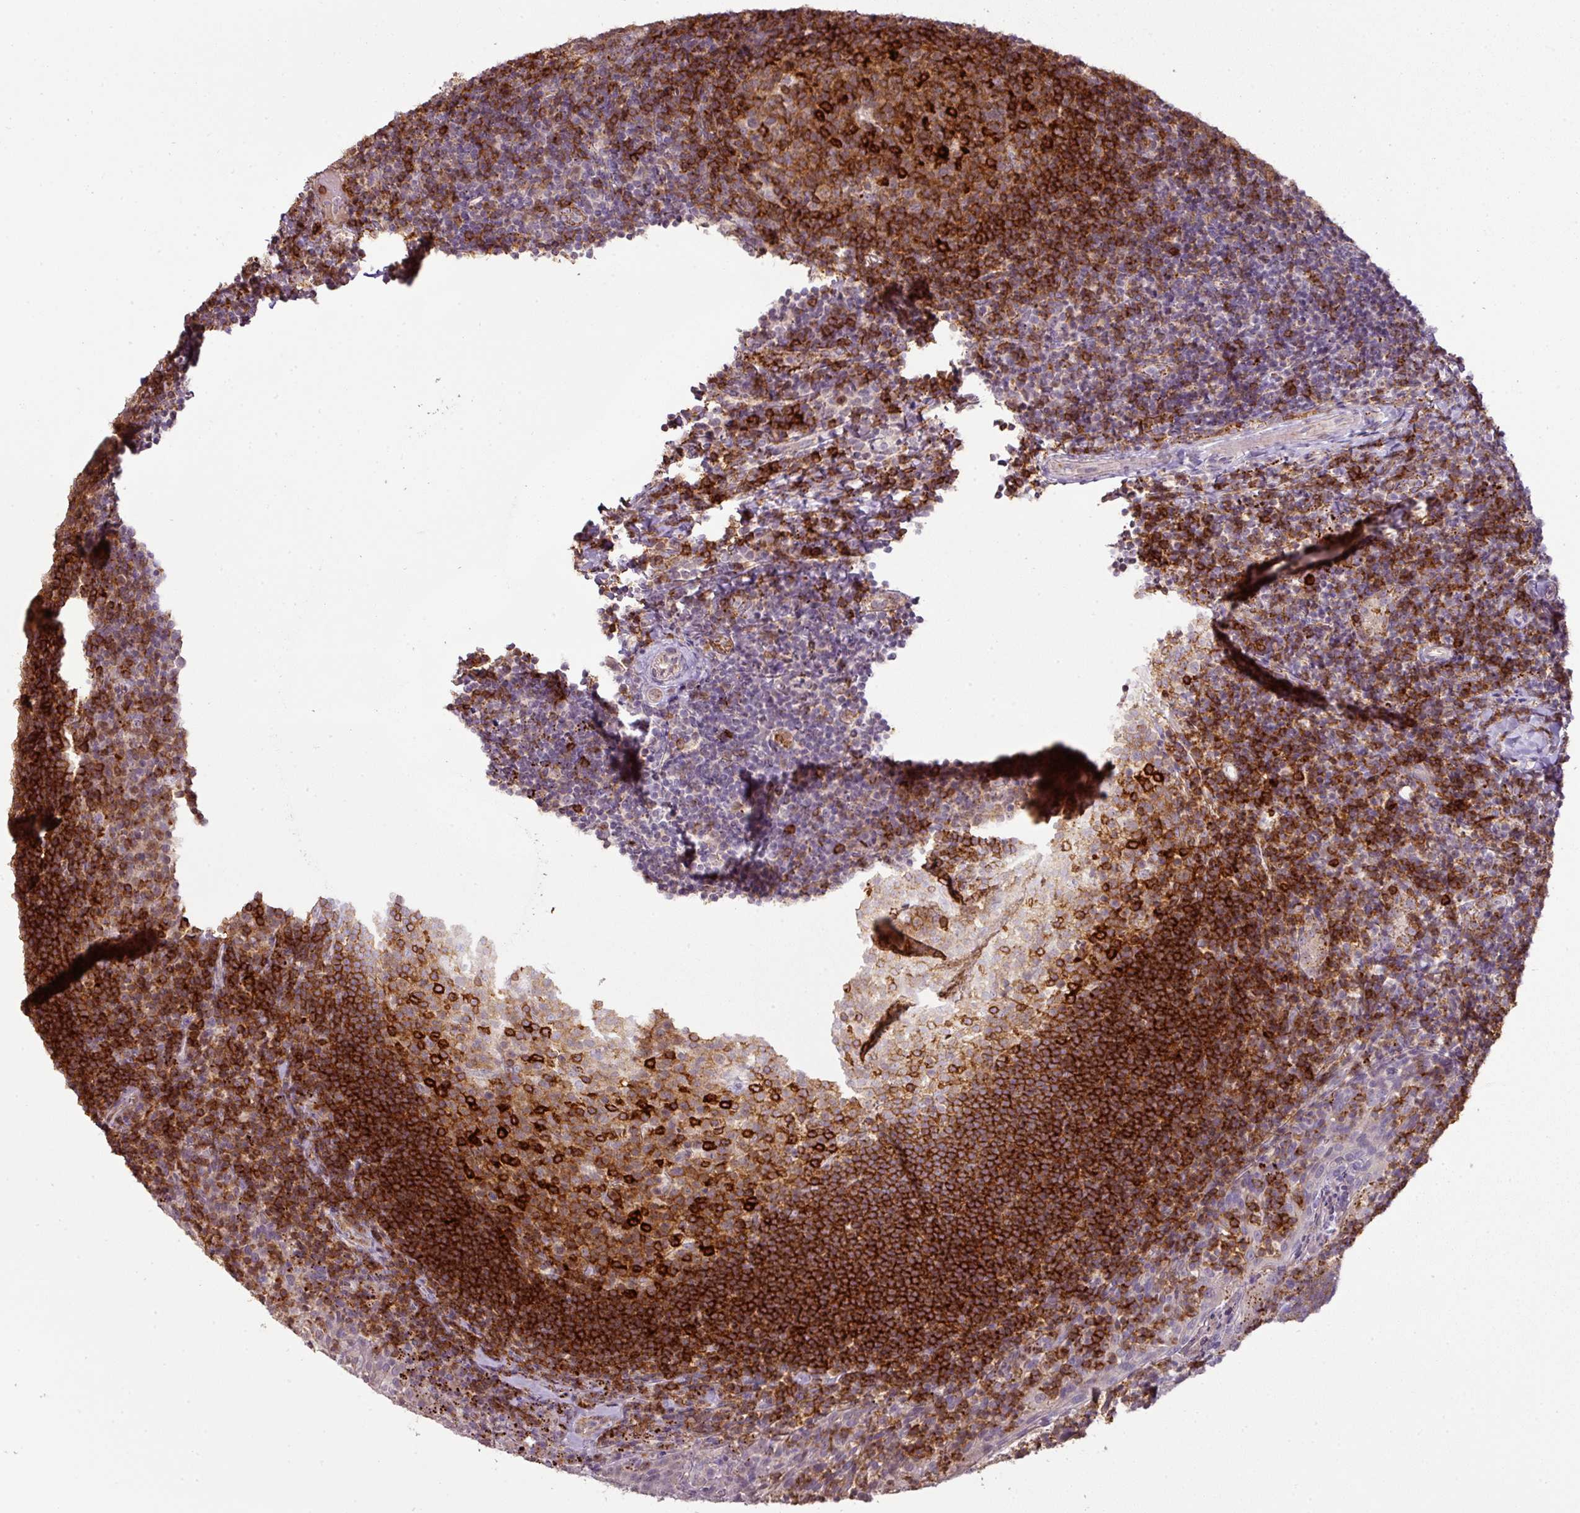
{"staining": {"intensity": "strong", "quantity": "25%-75%", "location": "cytoplasmic/membranous"}, "tissue": "tonsil", "cell_type": "Germinal center cells", "image_type": "normal", "snomed": [{"axis": "morphology", "description": "Normal tissue, NOS"}, {"axis": "topography", "description": "Tonsil"}], "caption": "Tonsil stained with immunohistochemistry demonstrates strong cytoplasmic/membranous staining in about 25%-75% of germinal center cells. (brown staining indicates protein expression, while blue staining denotes nuclei).", "gene": "CXCR5", "patient": {"sex": "female", "age": 10}}